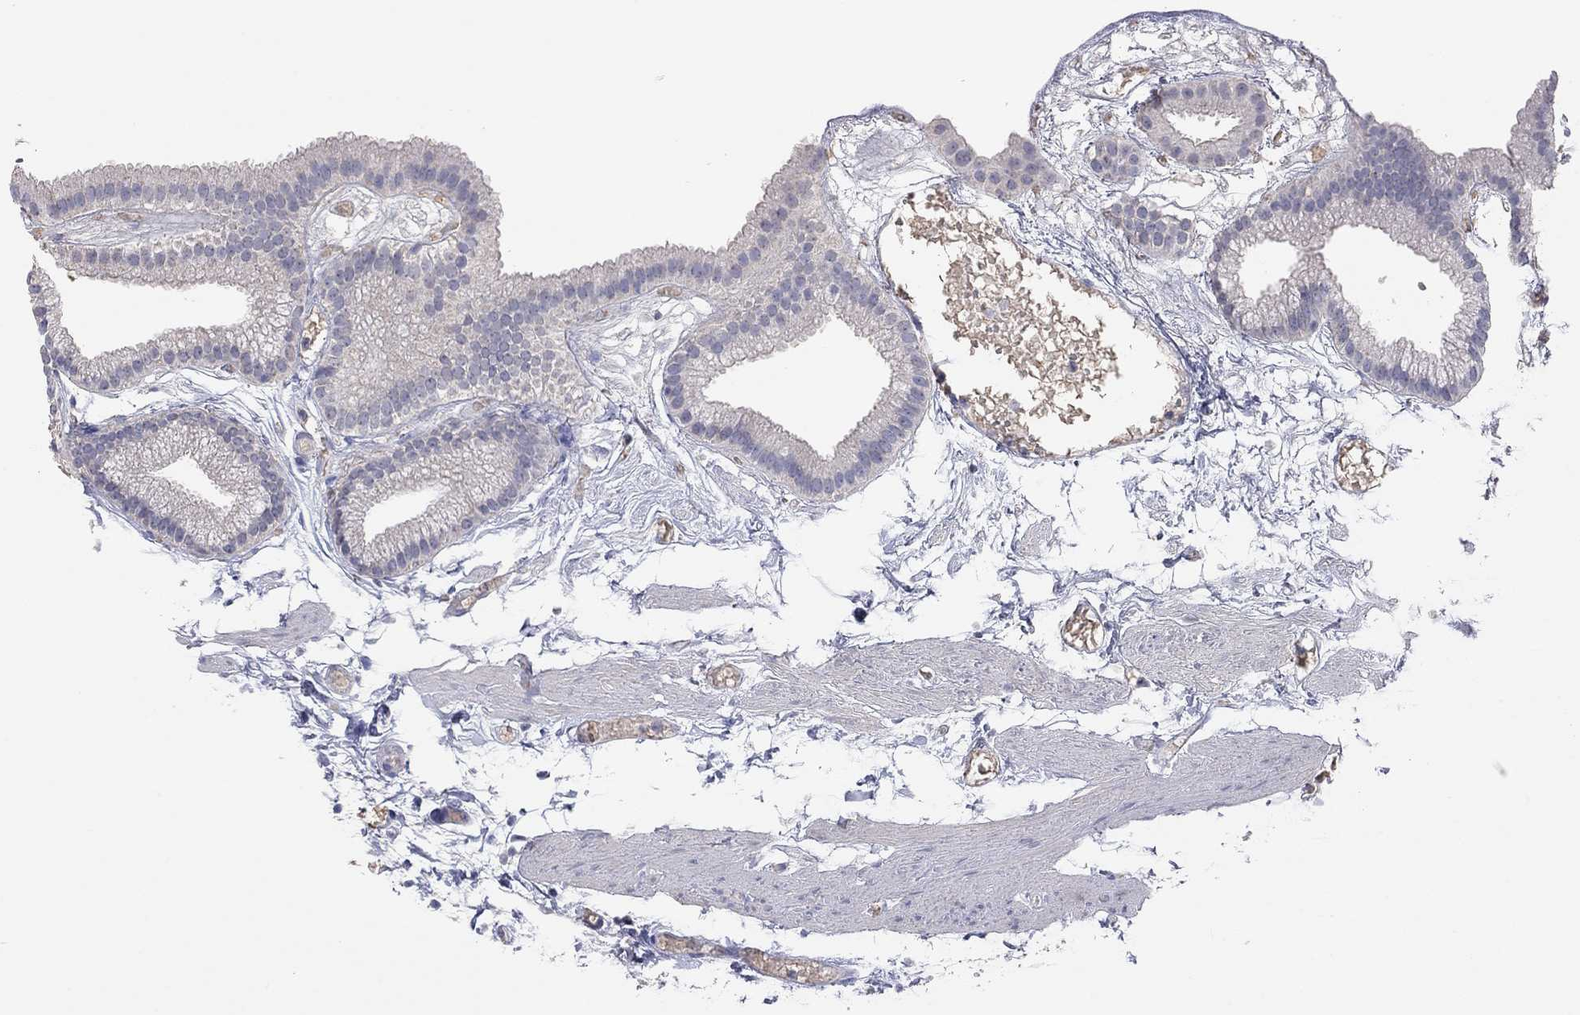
{"staining": {"intensity": "negative", "quantity": "none", "location": "none"}, "tissue": "gallbladder", "cell_type": "Glandular cells", "image_type": "normal", "snomed": [{"axis": "morphology", "description": "Normal tissue, NOS"}, {"axis": "topography", "description": "Gallbladder"}], "caption": "Gallbladder stained for a protein using immunohistochemistry (IHC) displays no expression glandular cells.", "gene": "MMP13", "patient": {"sex": "female", "age": 45}}